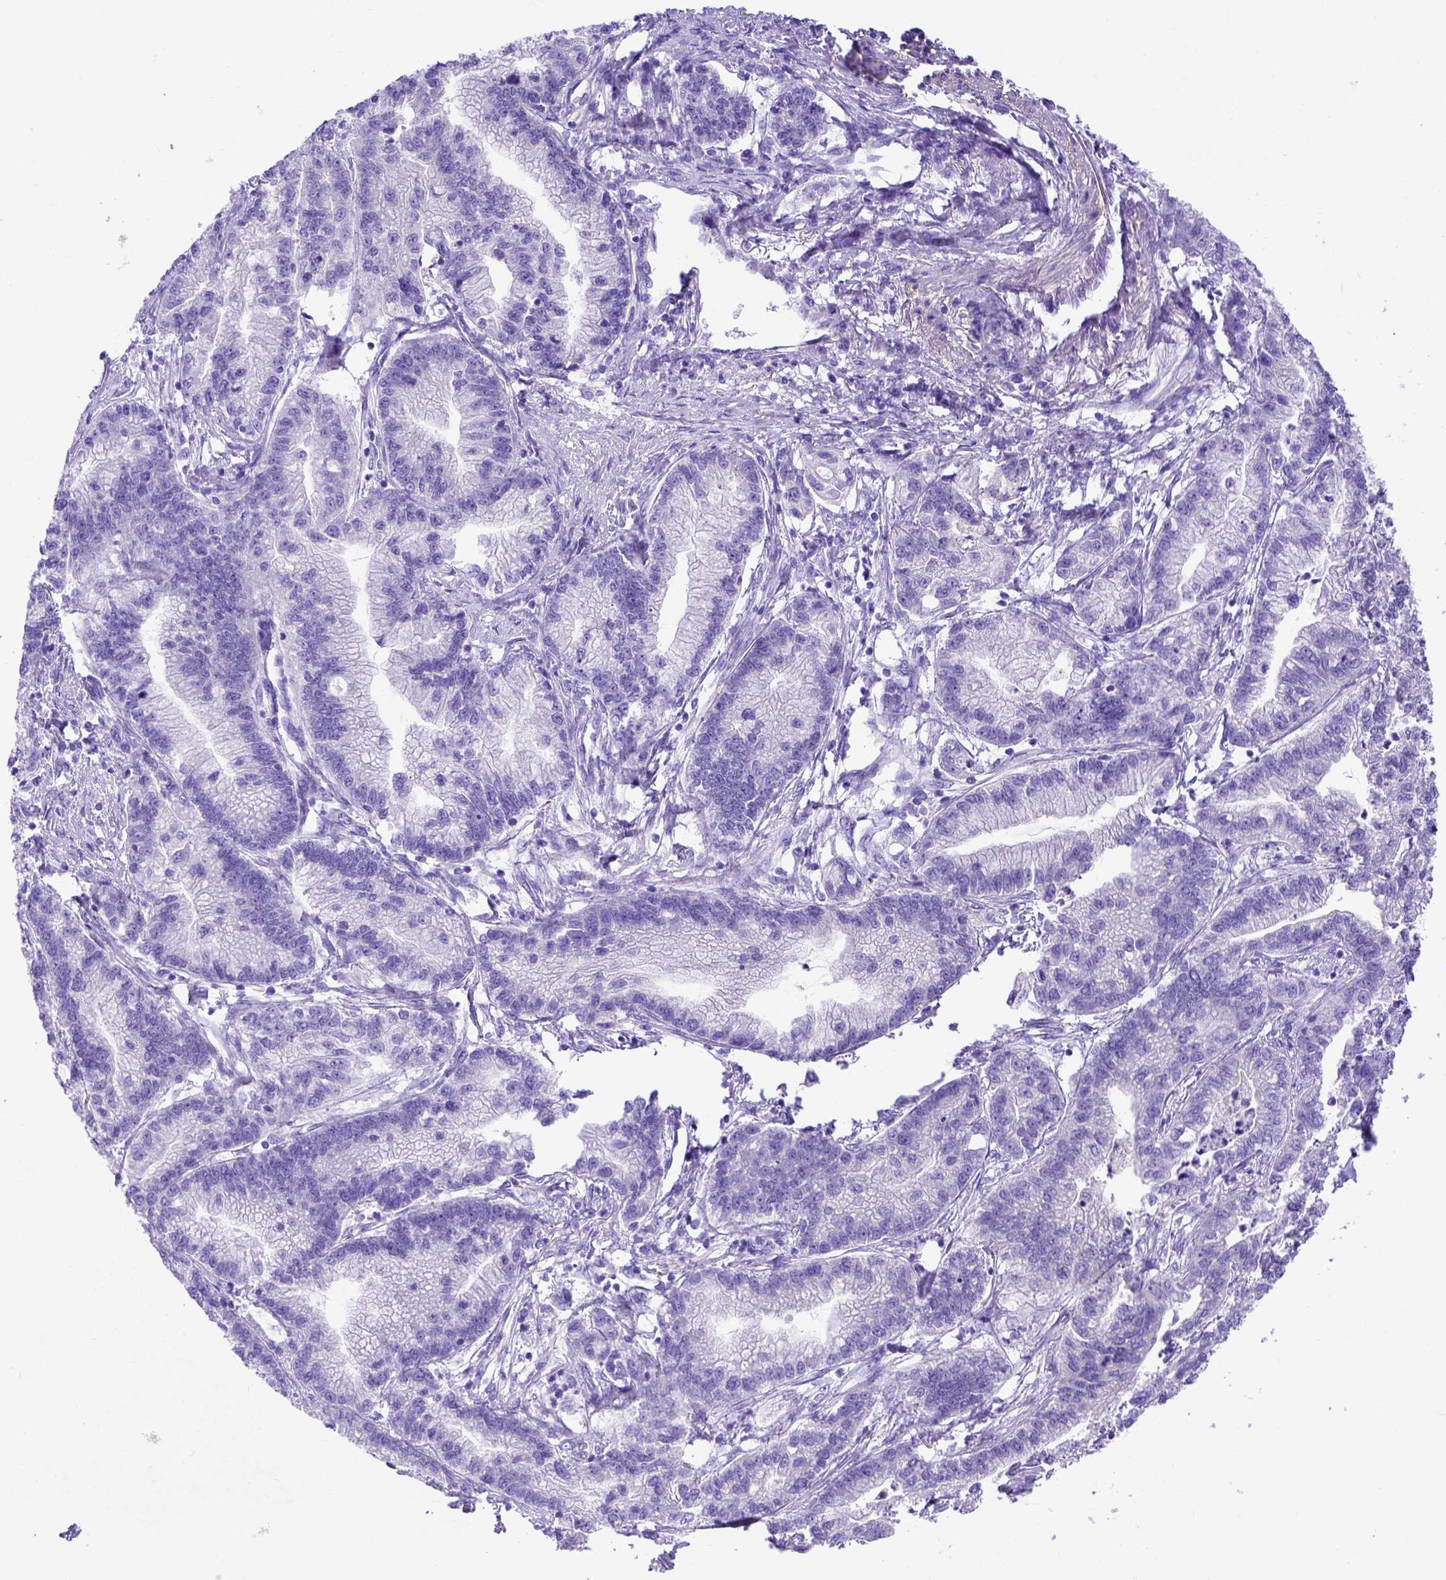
{"staining": {"intensity": "negative", "quantity": "none", "location": "none"}, "tissue": "stomach cancer", "cell_type": "Tumor cells", "image_type": "cancer", "snomed": [{"axis": "morphology", "description": "Adenocarcinoma, NOS"}, {"axis": "topography", "description": "Stomach"}], "caption": "DAB immunohistochemical staining of stomach adenocarcinoma exhibits no significant positivity in tumor cells. (DAB (3,3'-diaminobenzidine) immunohistochemistry (IHC) visualized using brightfield microscopy, high magnification).", "gene": "LRRC18", "patient": {"sex": "male", "age": 83}}